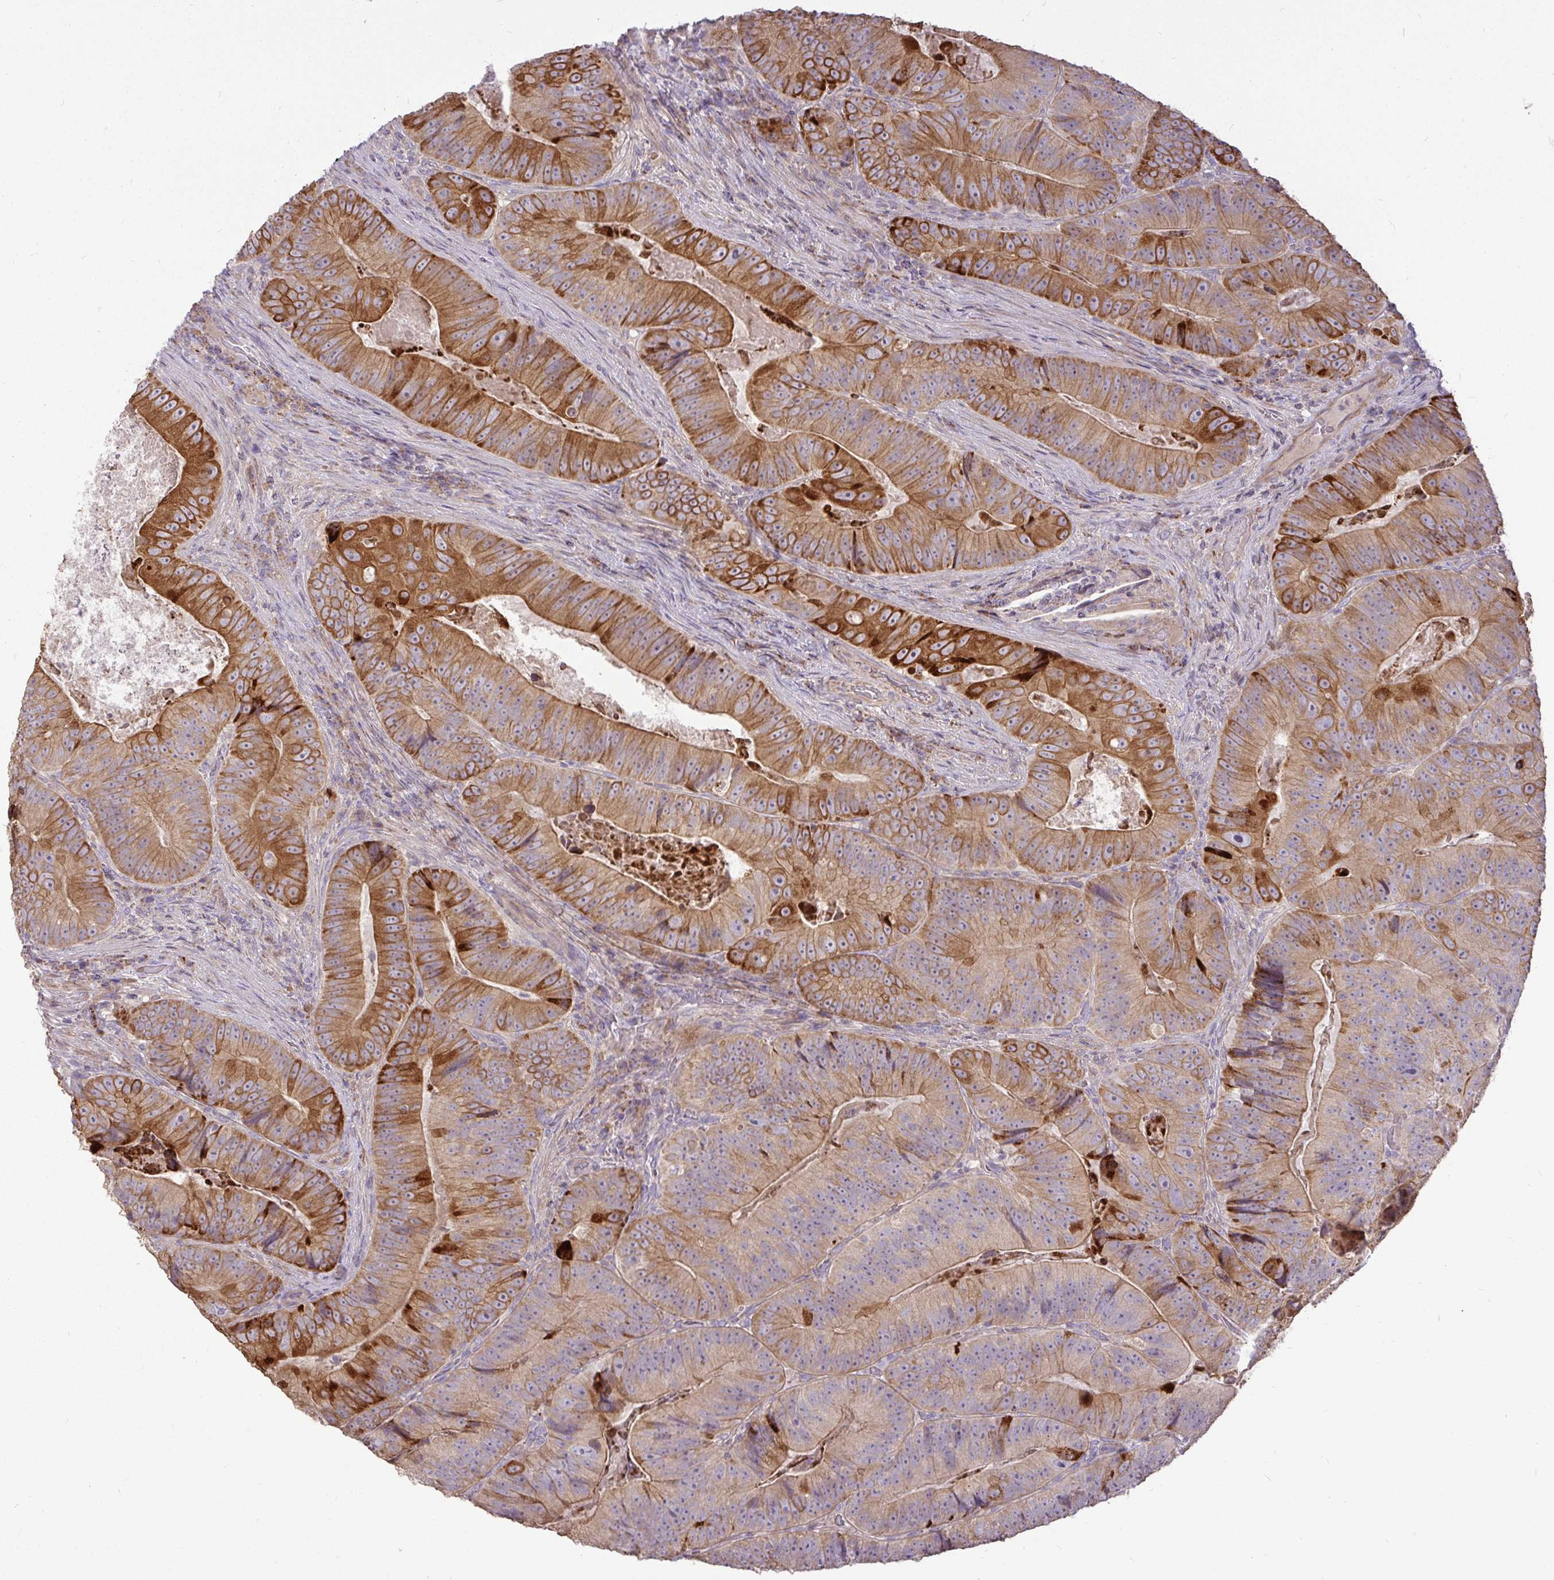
{"staining": {"intensity": "strong", "quantity": ">75%", "location": "cytoplasmic/membranous"}, "tissue": "colorectal cancer", "cell_type": "Tumor cells", "image_type": "cancer", "snomed": [{"axis": "morphology", "description": "Adenocarcinoma, NOS"}, {"axis": "topography", "description": "Colon"}], "caption": "Tumor cells show high levels of strong cytoplasmic/membranous expression in approximately >75% of cells in human colorectal cancer (adenocarcinoma).", "gene": "STRIP1", "patient": {"sex": "female", "age": 86}}